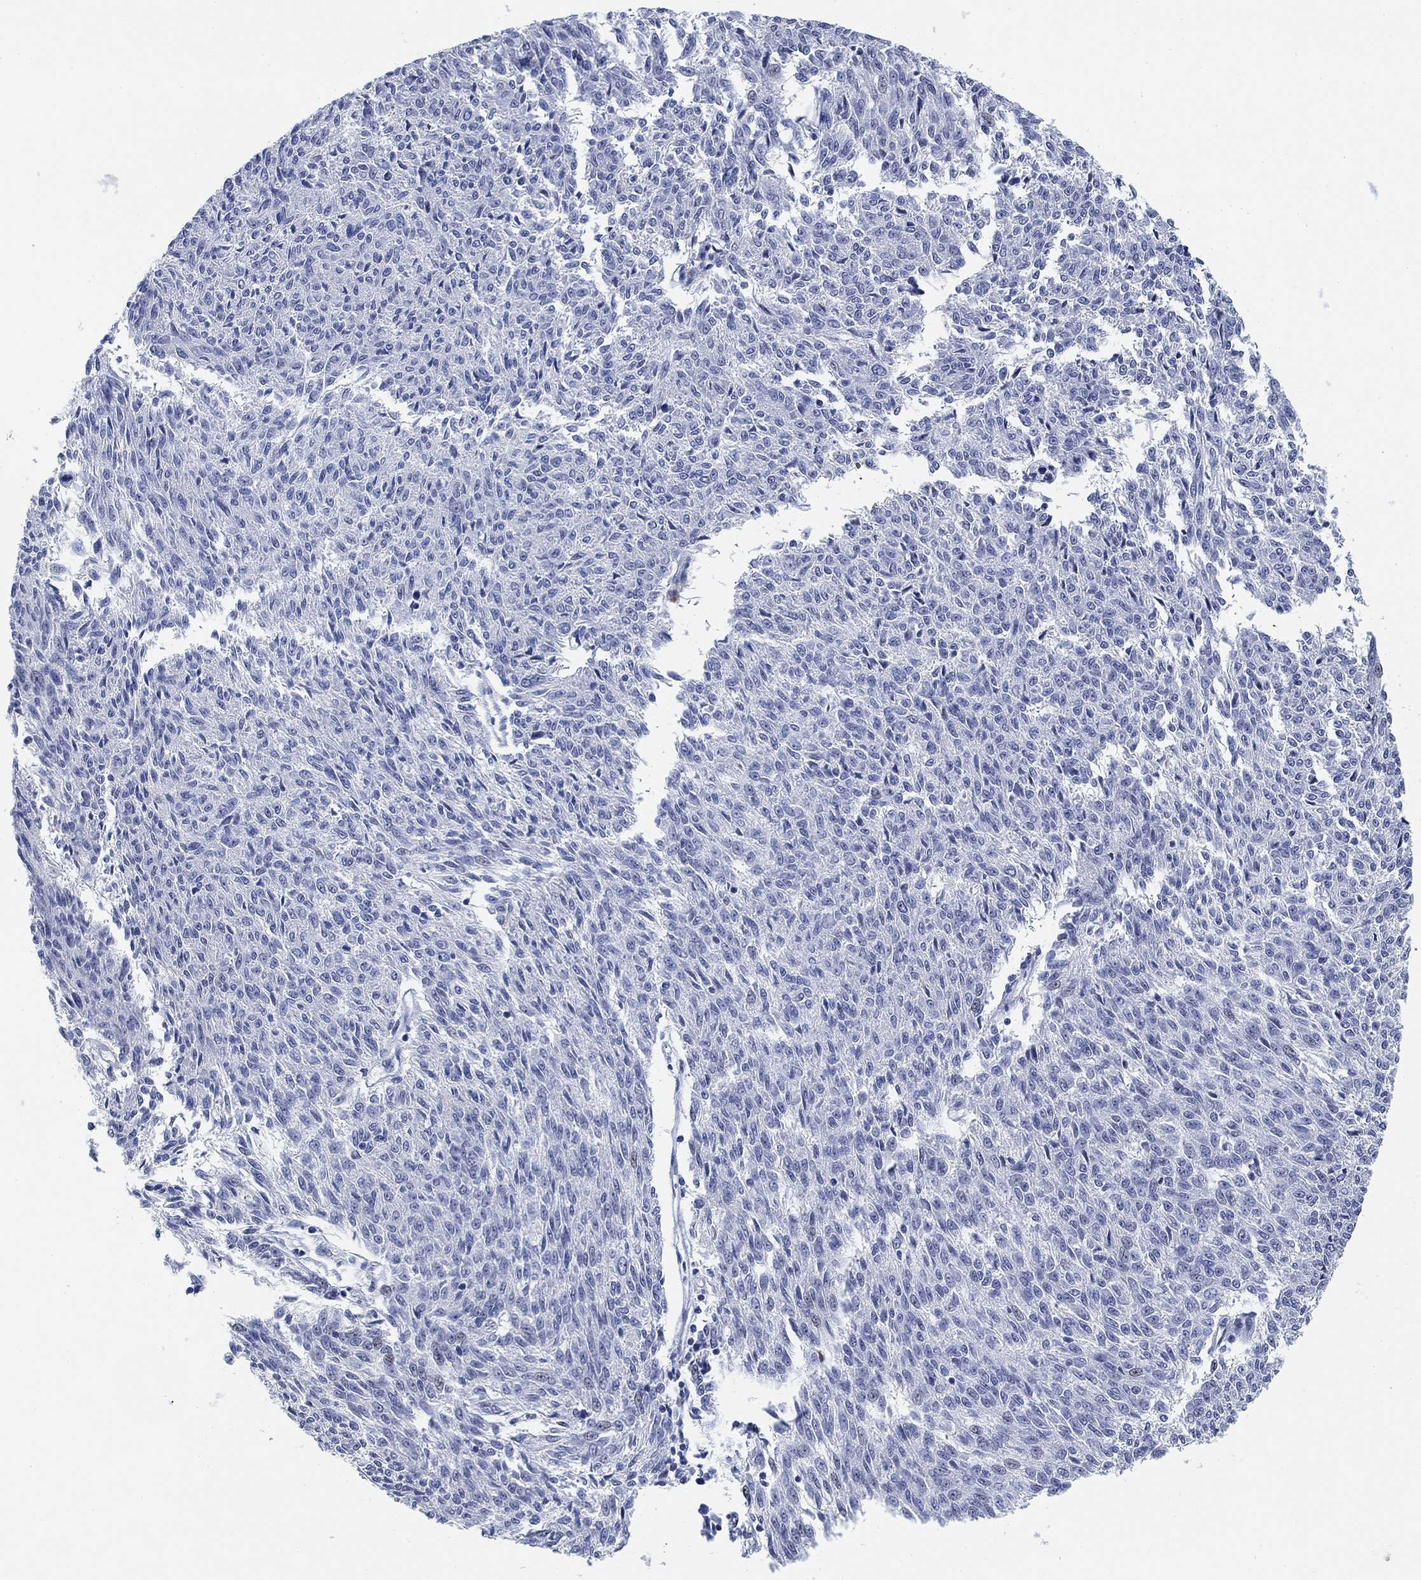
{"staining": {"intensity": "negative", "quantity": "none", "location": "none"}, "tissue": "melanoma", "cell_type": "Tumor cells", "image_type": "cancer", "snomed": [{"axis": "morphology", "description": "Malignant melanoma, NOS"}, {"axis": "topography", "description": "Skin"}], "caption": "Immunohistochemistry of human malignant melanoma exhibits no positivity in tumor cells. (Brightfield microscopy of DAB (3,3'-diaminobenzidine) immunohistochemistry at high magnification).", "gene": "PAX6", "patient": {"sex": "female", "age": 72}}